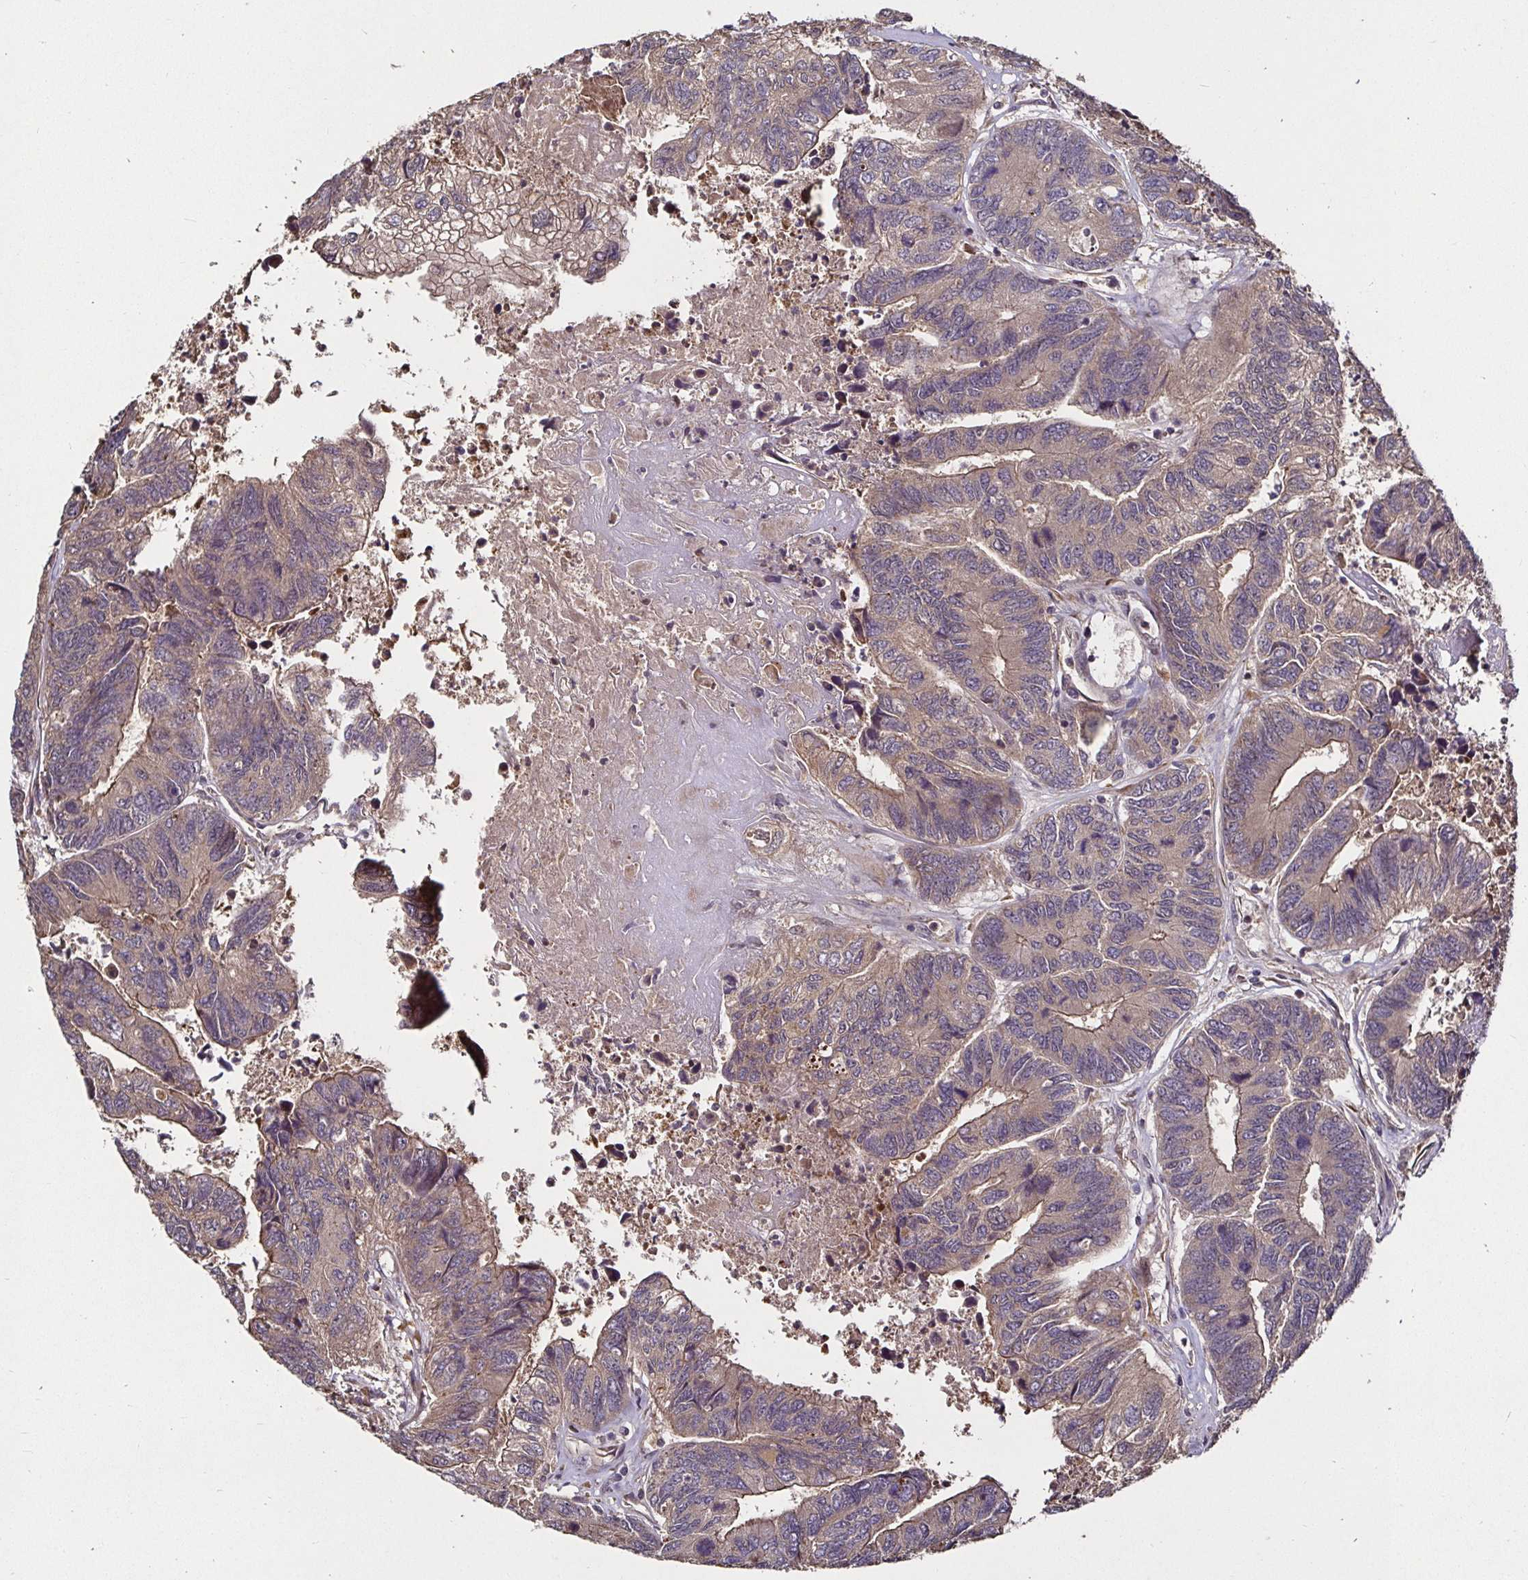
{"staining": {"intensity": "weak", "quantity": "25%-75%", "location": "cytoplasmic/membranous"}, "tissue": "colorectal cancer", "cell_type": "Tumor cells", "image_type": "cancer", "snomed": [{"axis": "morphology", "description": "Adenocarcinoma, NOS"}, {"axis": "topography", "description": "Colon"}], "caption": "Colorectal adenocarcinoma stained for a protein shows weak cytoplasmic/membranous positivity in tumor cells.", "gene": "SMYD3", "patient": {"sex": "female", "age": 67}}